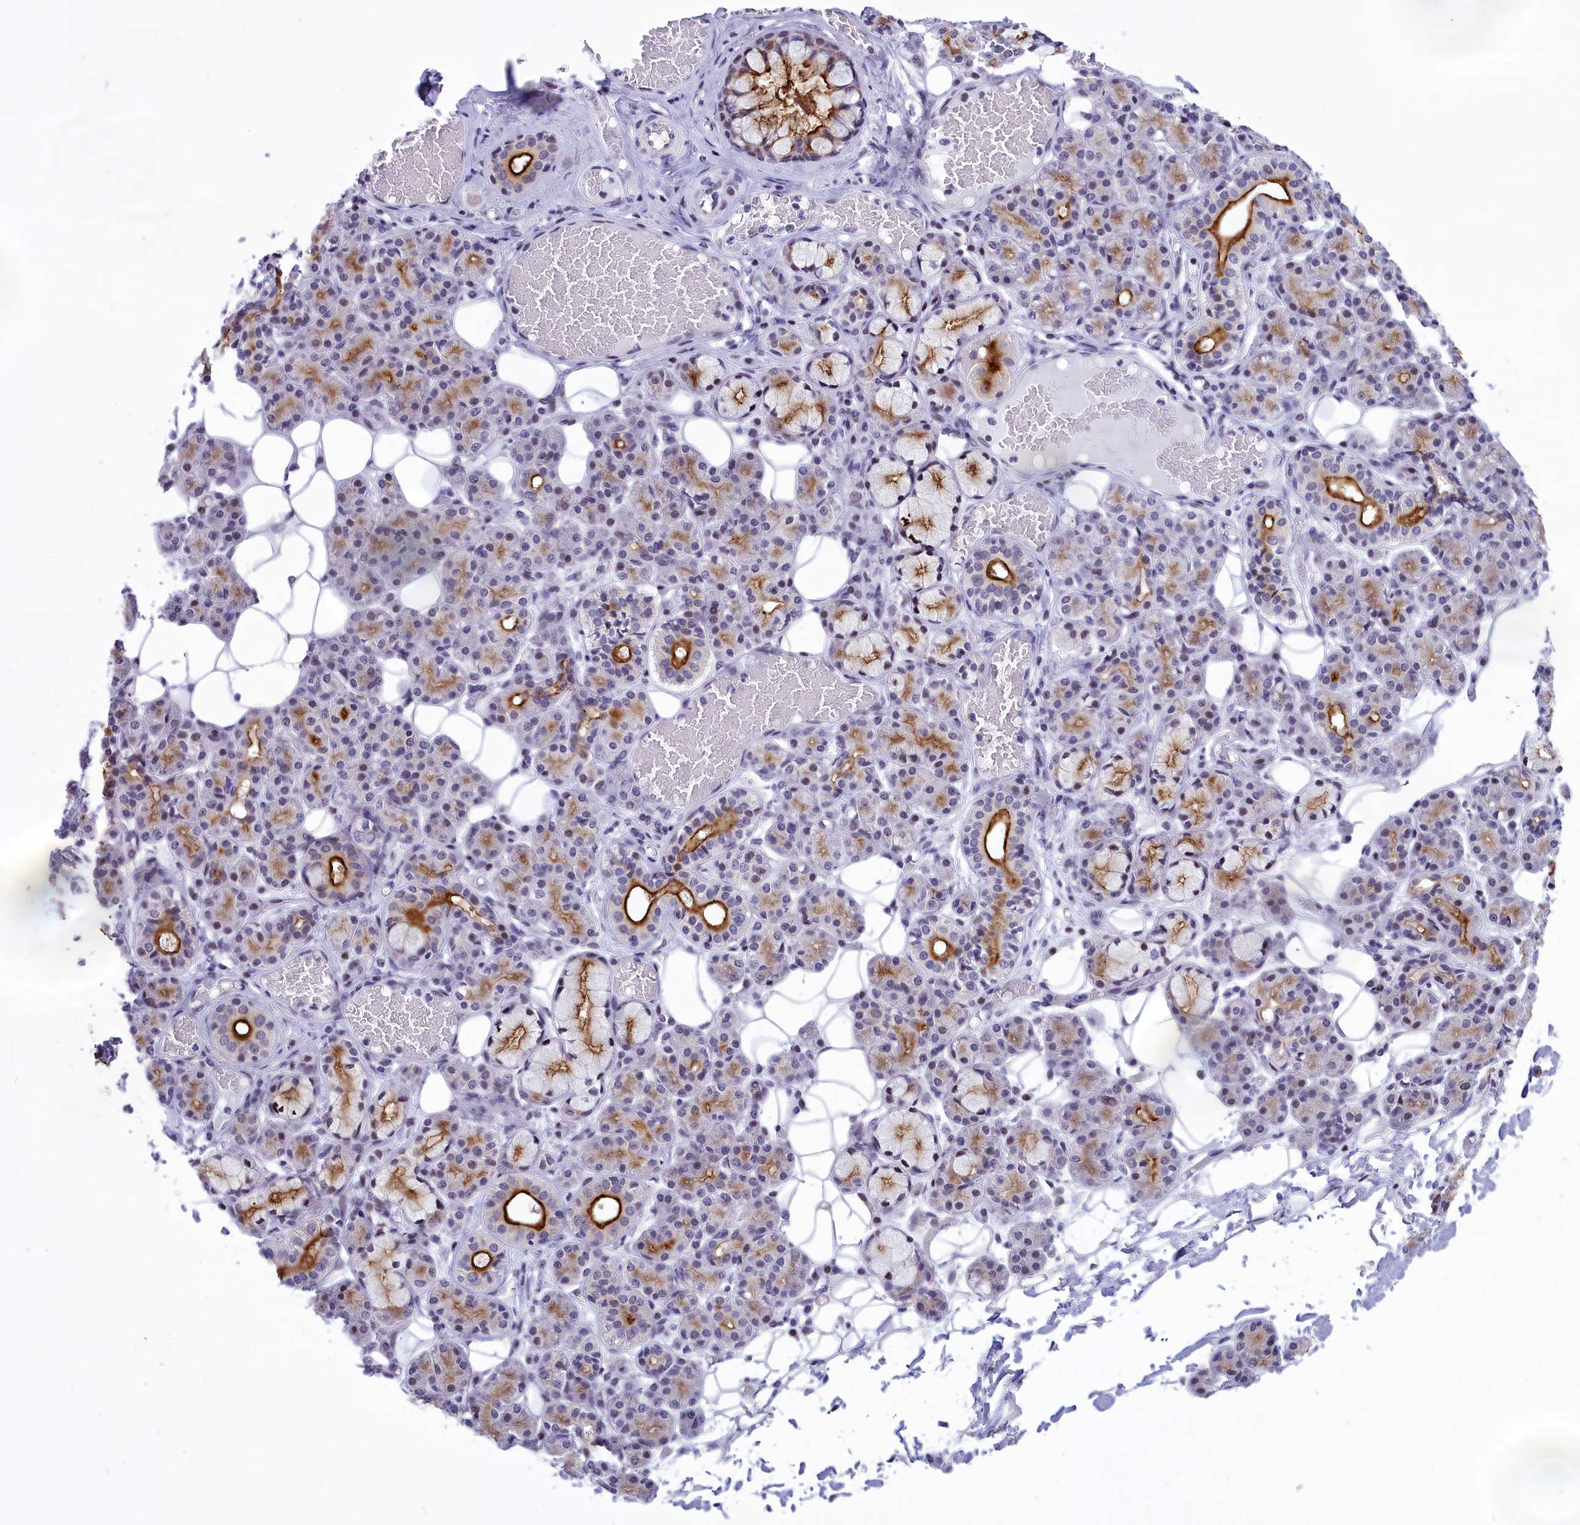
{"staining": {"intensity": "strong", "quantity": "25%-75%", "location": "cytoplasmic/membranous"}, "tissue": "salivary gland", "cell_type": "Glandular cells", "image_type": "normal", "snomed": [{"axis": "morphology", "description": "Normal tissue, NOS"}, {"axis": "topography", "description": "Salivary gland"}], "caption": "Protein staining reveals strong cytoplasmic/membranous expression in approximately 25%-75% of glandular cells in unremarkable salivary gland. (brown staining indicates protein expression, while blue staining denotes nuclei).", "gene": "SPIRE2", "patient": {"sex": "male", "age": 63}}